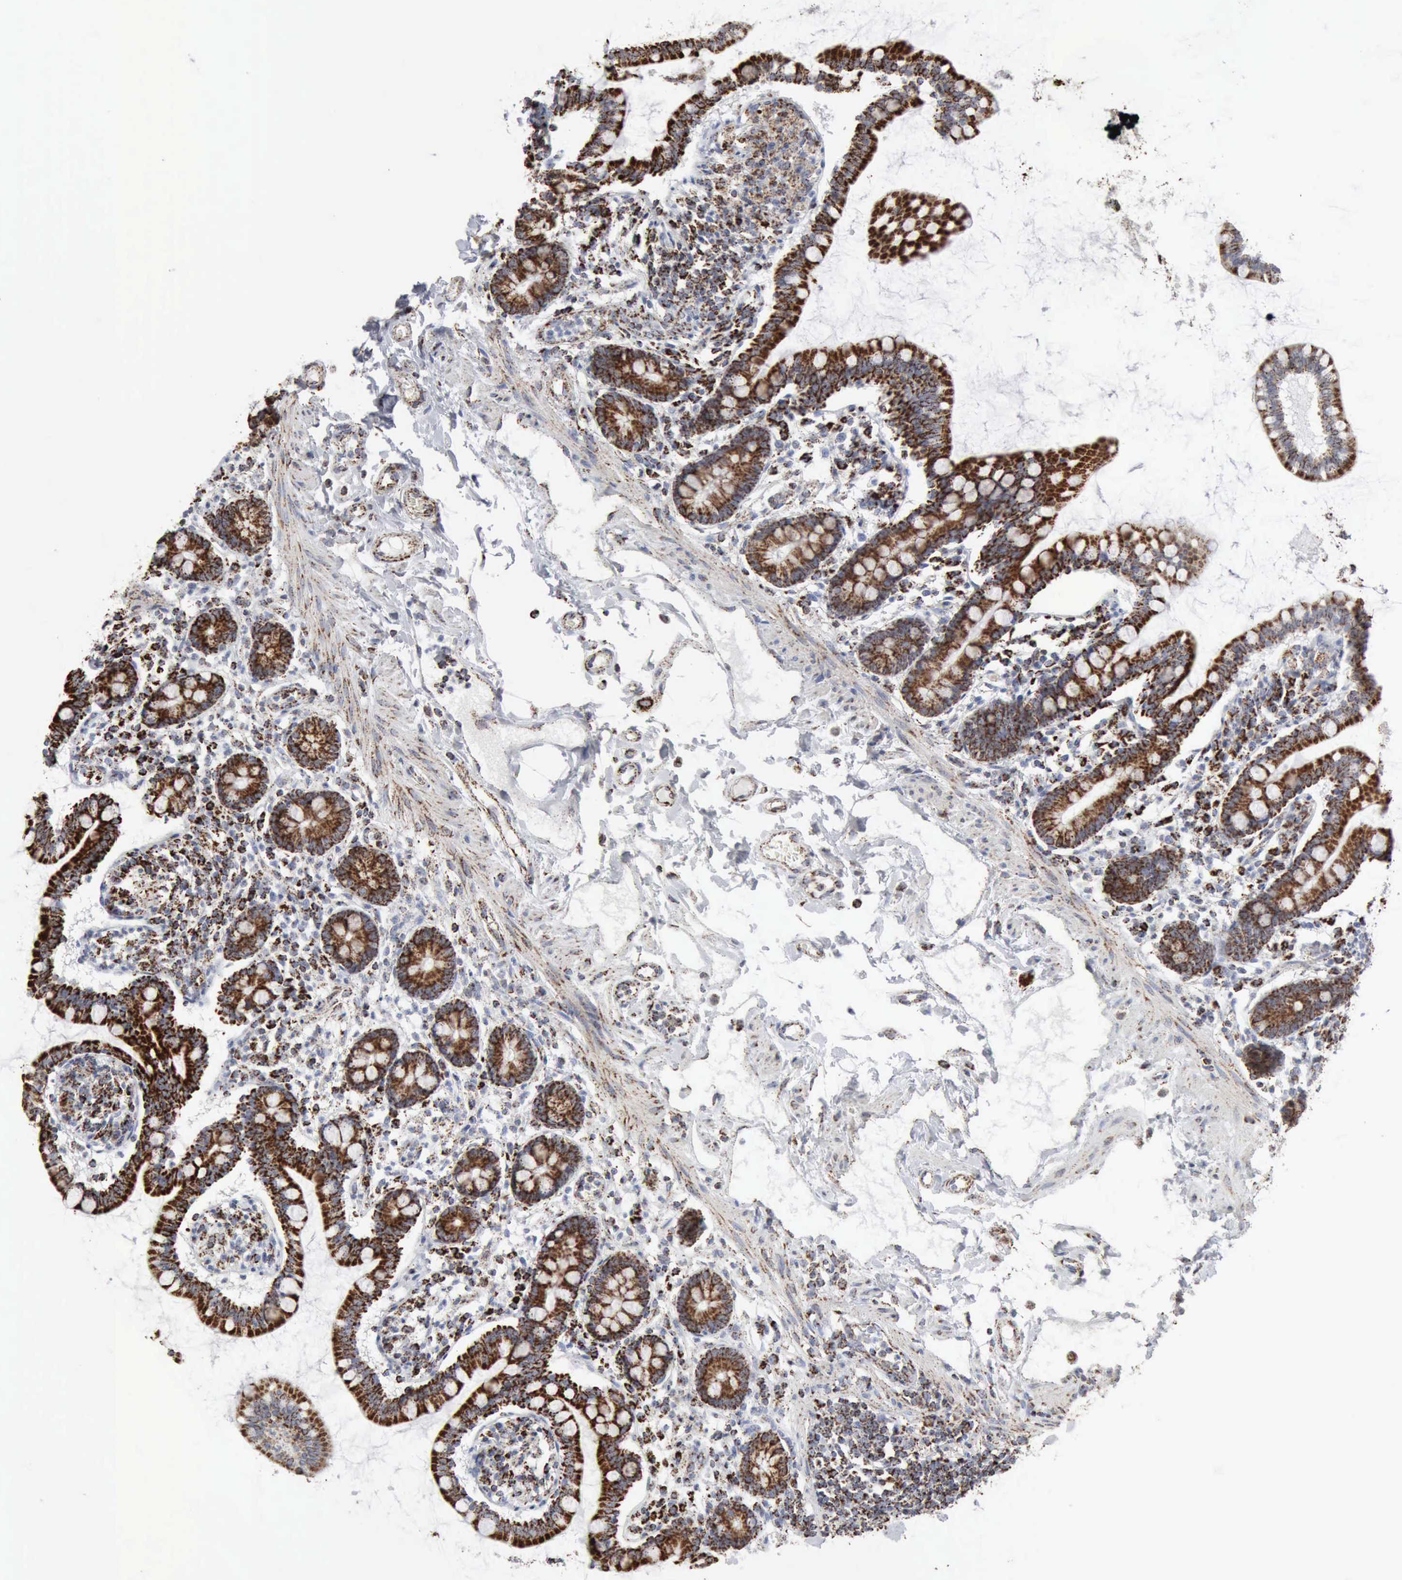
{"staining": {"intensity": "strong", "quantity": ">75%", "location": "cytoplasmic/membranous"}, "tissue": "small intestine", "cell_type": "Glandular cells", "image_type": "normal", "snomed": [{"axis": "morphology", "description": "Normal tissue, NOS"}, {"axis": "topography", "description": "Small intestine"}], "caption": "High-magnification brightfield microscopy of unremarkable small intestine stained with DAB (3,3'-diaminobenzidine) (brown) and counterstained with hematoxylin (blue). glandular cells exhibit strong cytoplasmic/membranous staining is present in about>75% of cells.", "gene": "ACO2", "patient": {"sex": "female", "age": 61}}